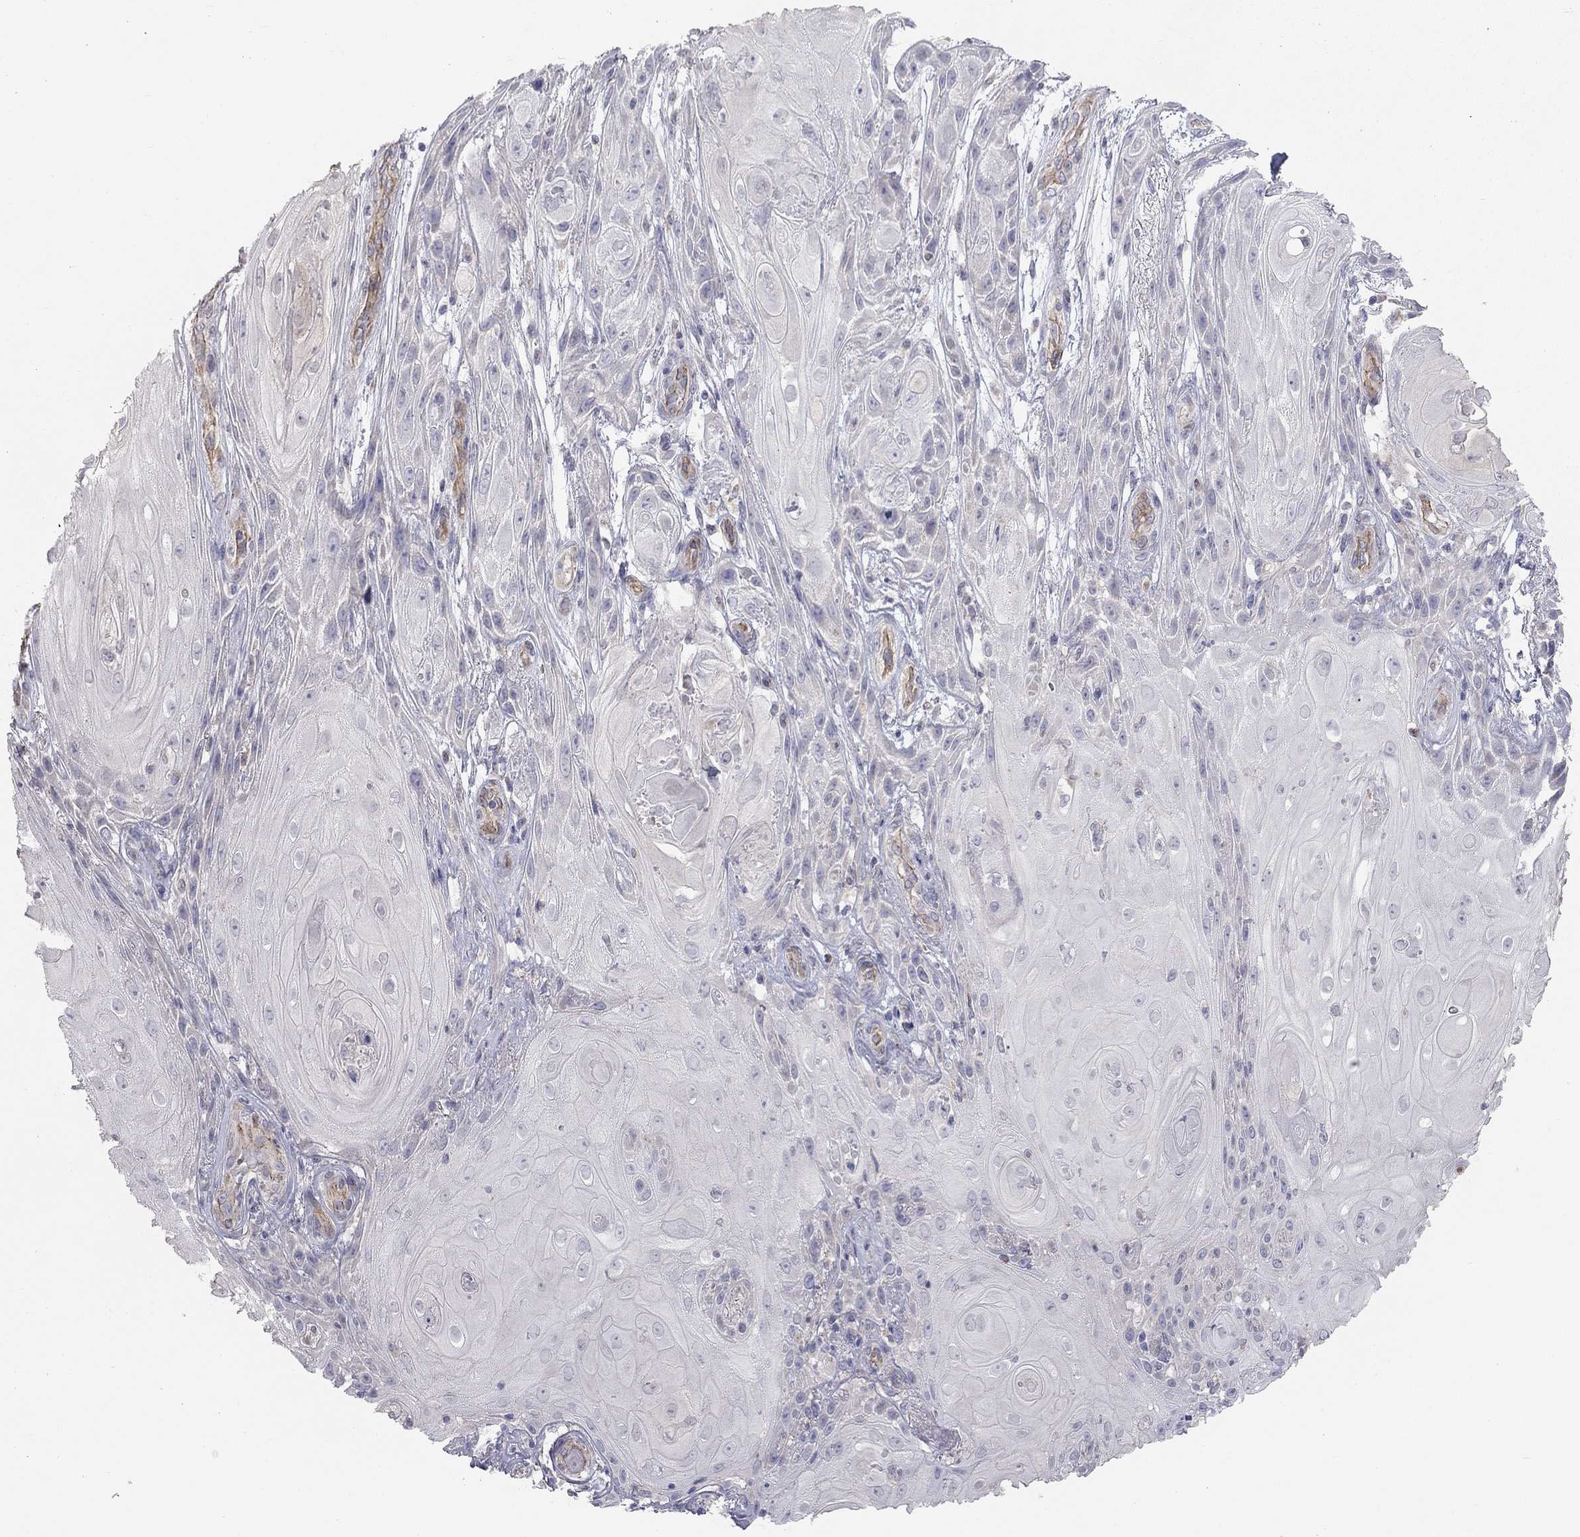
{"staining": {"intensity": "negative", "quantity": "none", "location": "none"}, "tissue": "skin cancer", "cell_type": "Tumor cells", "image_type": "cancer", "snomed": [{"axis": "morphology", "description": "Squamous cell carcinoma, NOS"}, {"axis": "topography", "description": "Skin"}], "caption": "A histopathology image of human squamous cell carcinoma (skin) is negative for staining in tumor cells.", "gene": "GPRC5B", "patient": {"sex": "male", "age": 62}}